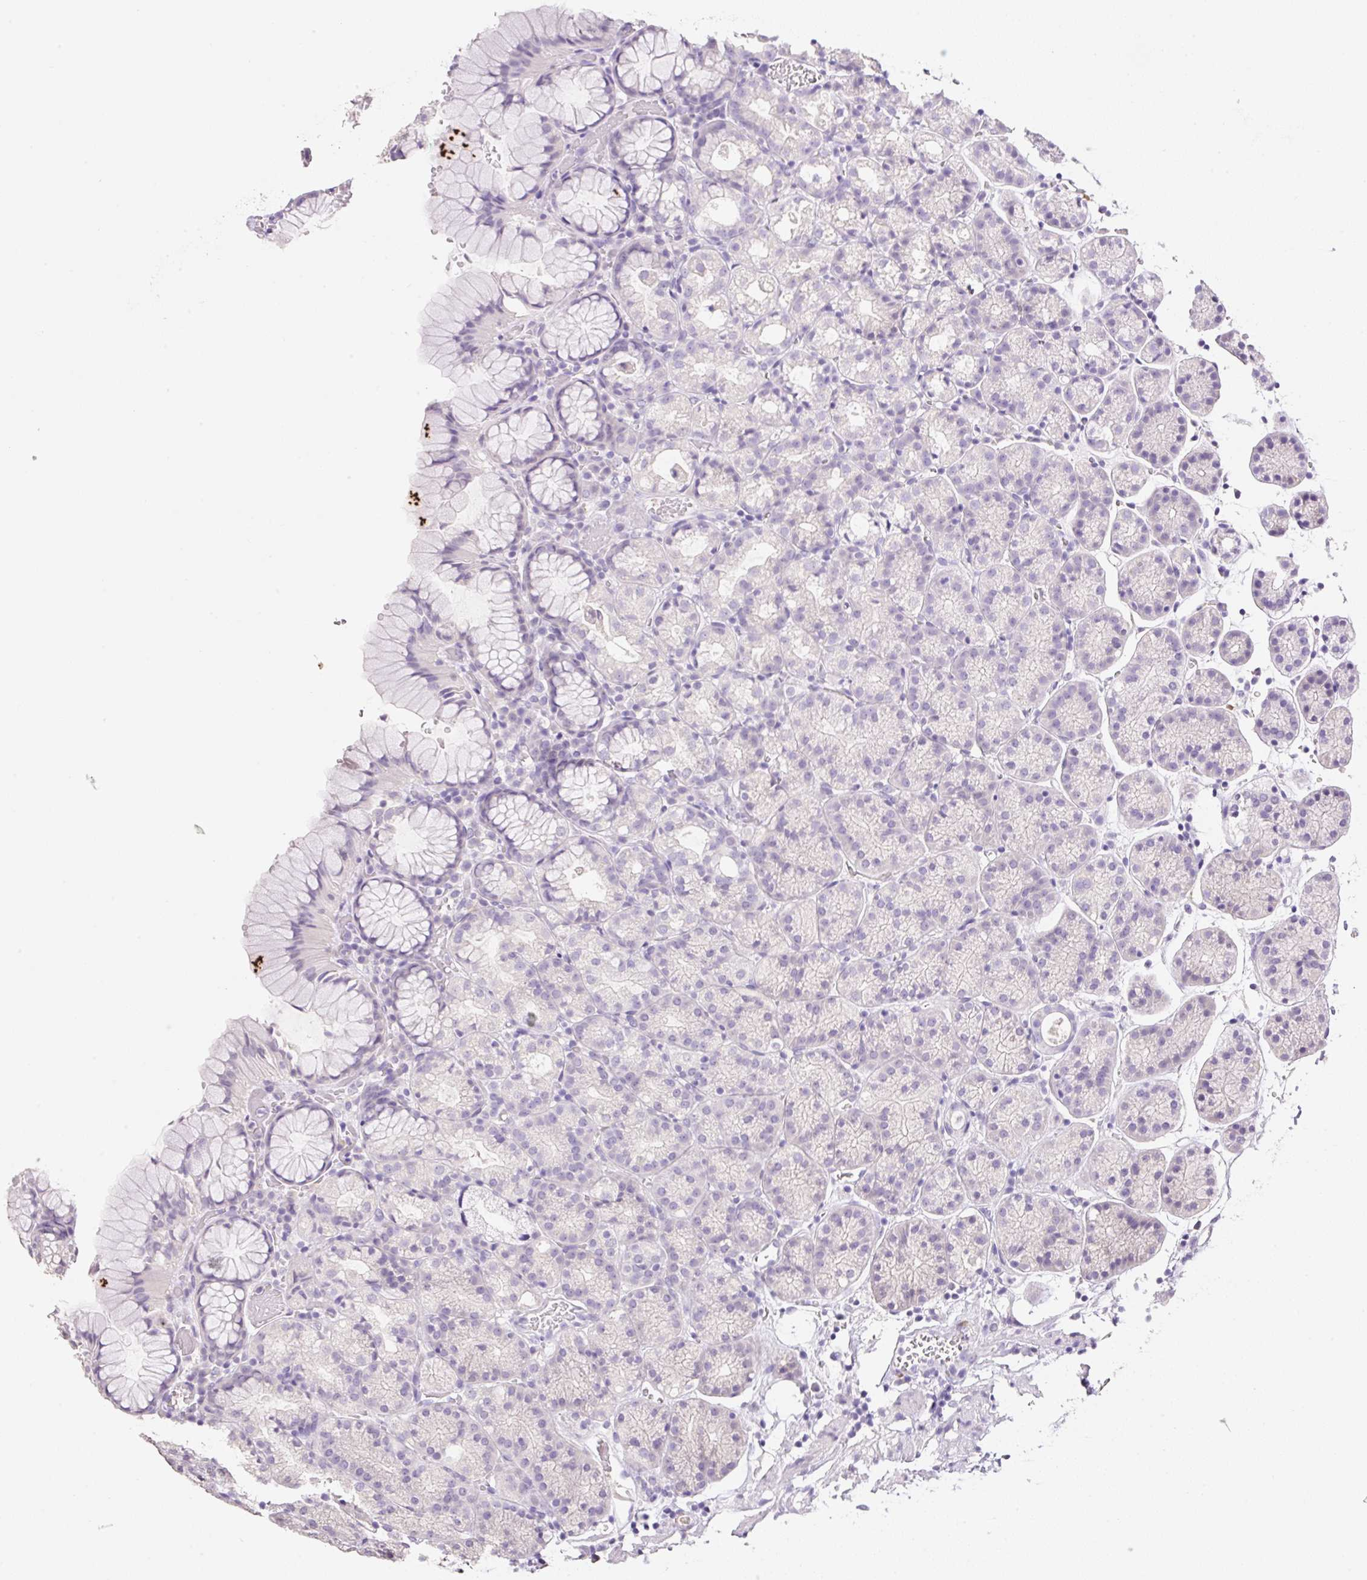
{"staining": {"intensity": "negative", "quantity": "none", "location": "none"}, "tissue": "stomach", "cell_type": "Glandular cells", "image_type": "normal", "snomed": [{"axis": "morphology", "description": "Normal tissue, NOS"}, {"axis": "topography", "description": "Stomach, upper"}], "caption": "This is an immunohistochemistry (IHC) micrograph of unremarkable human stomach. There is no expression in glandular cells.", "gene": "HCRTR2", "patient": {"sex": "female", "age": 81}}